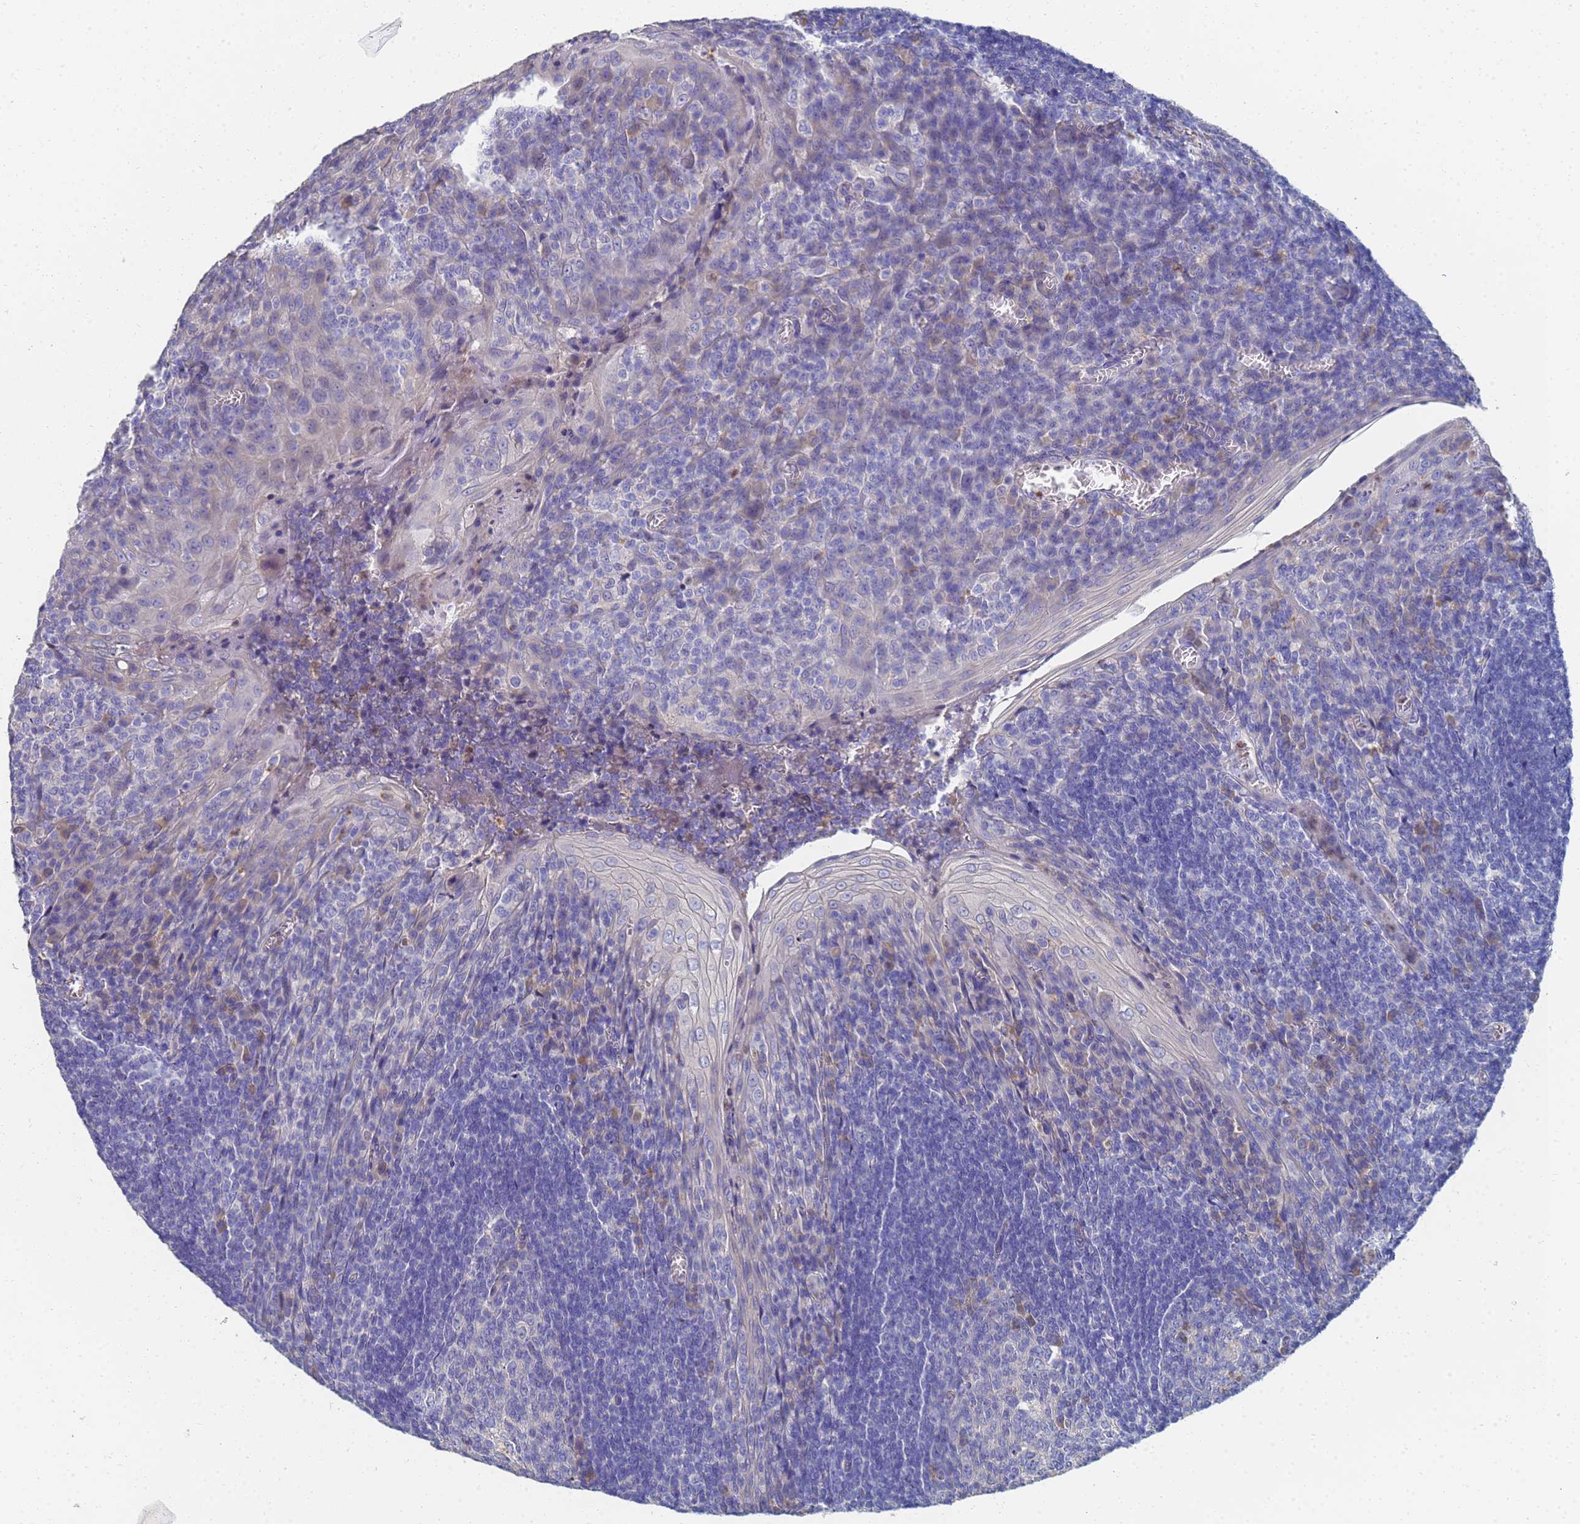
{"staining": {"intensity": "negative", "quantity": "none", "location": "none"}, "tissue": "tonsil", "cell_type": "Germinal center cells", "image_type": "normal", "snomed": [{"axis": "morphology", "description": "Normal tissue, NOS"}, {"axis": "topography", "description": "Tonsil"}], "caption": "Germinal center cells are negative for protein expression in unremarkable human tonsil. (Stains: DAB immunohistochemistry (IHC) with hematoxylin counter stain, Microscopy: brightfield microscopy at high magnification).", "gene": "LBX2", "patient": {"sex": "male", "age": 27}}